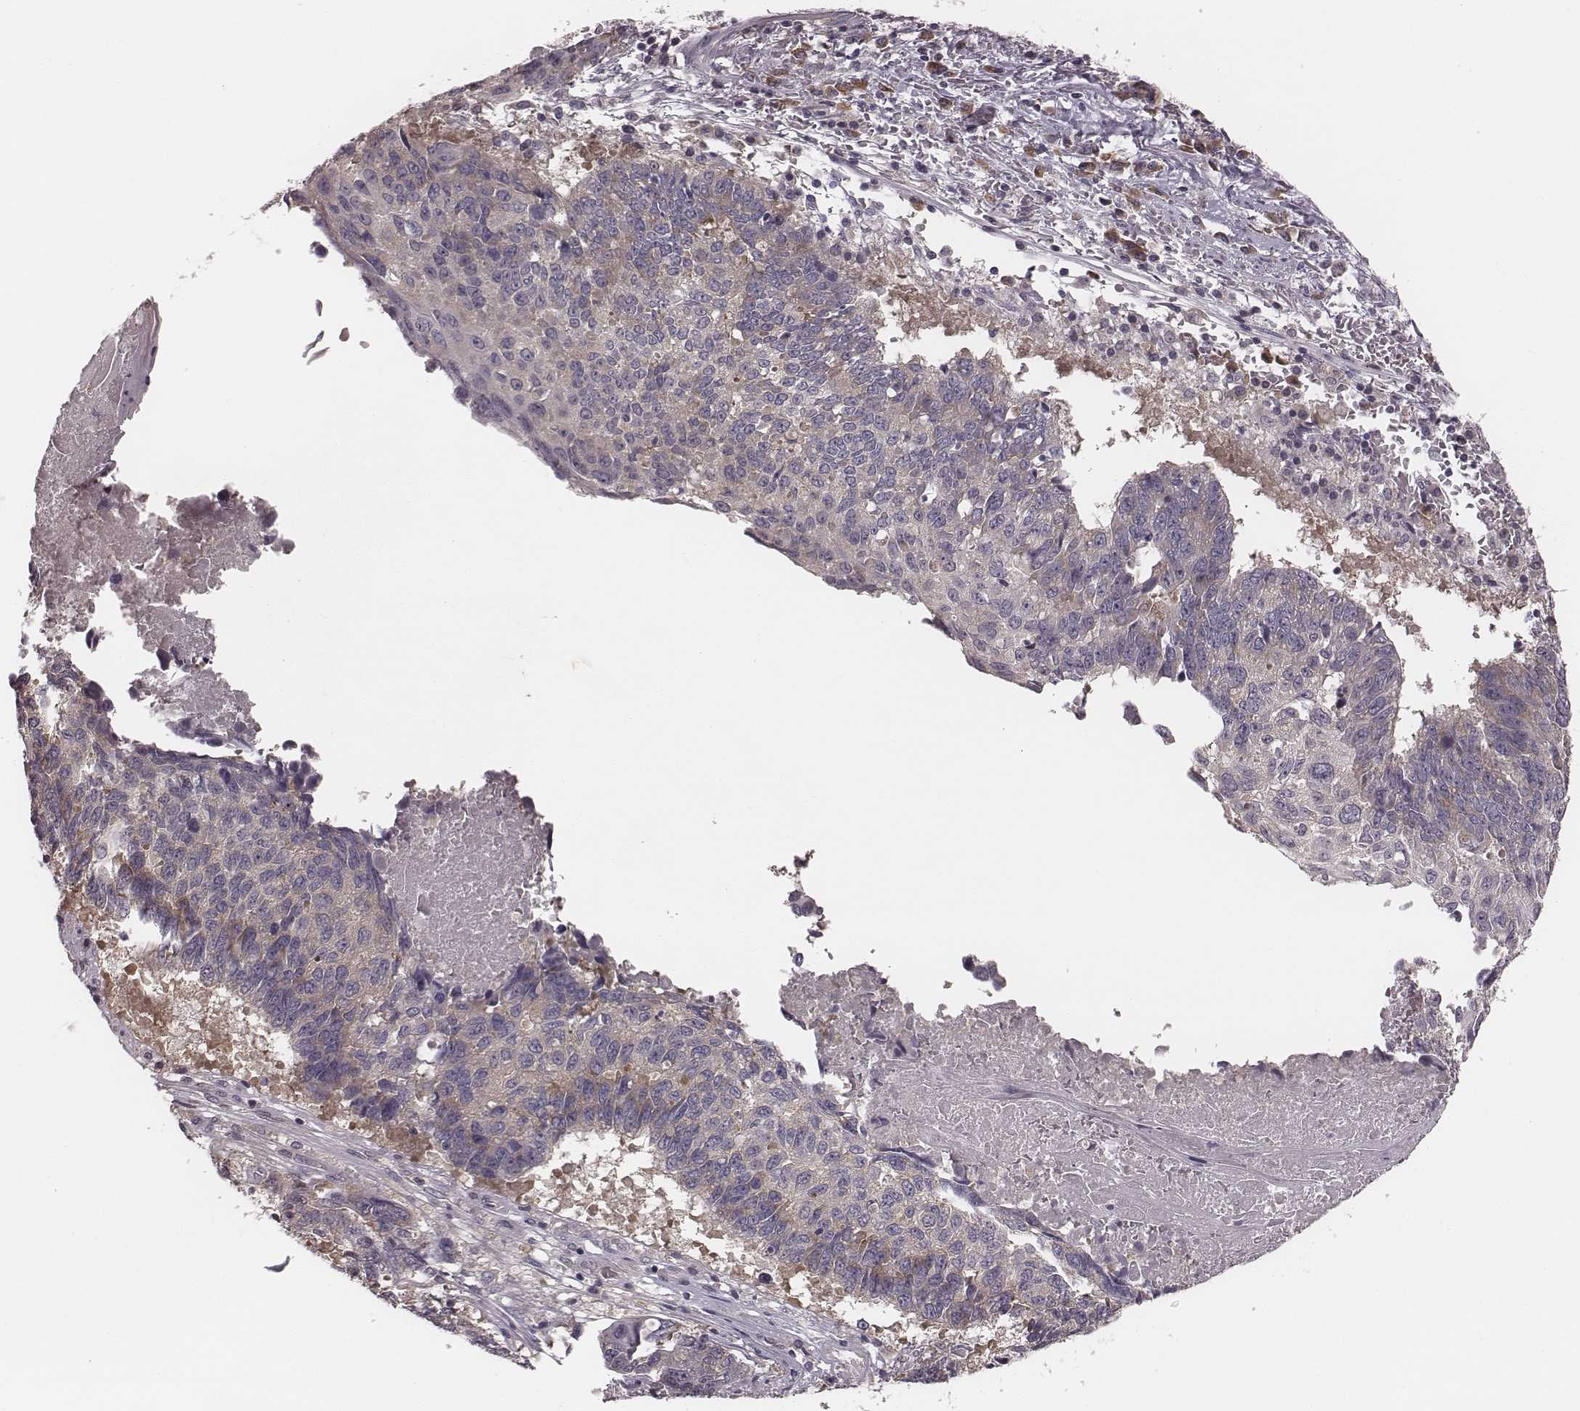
{"staining": {"intensity": "weak", "quantity": "<25%", "location": "cytoplasmic/membranous"}, "tissue": "lung cancer", "cell_type": "Tumor cells", "image_type": "cancer", "snomed": [{"axis": "morphology", "description": "Squamous cell carcinoma, NOS"}, {"axis": "topography", "description": "Lung"}], "caption": "Tumor cells are negative for brown protein staining in squamous cell carcinoma (lung).", "gene": "P2RX5", "patient": {"sex": "male", "age": 73}}